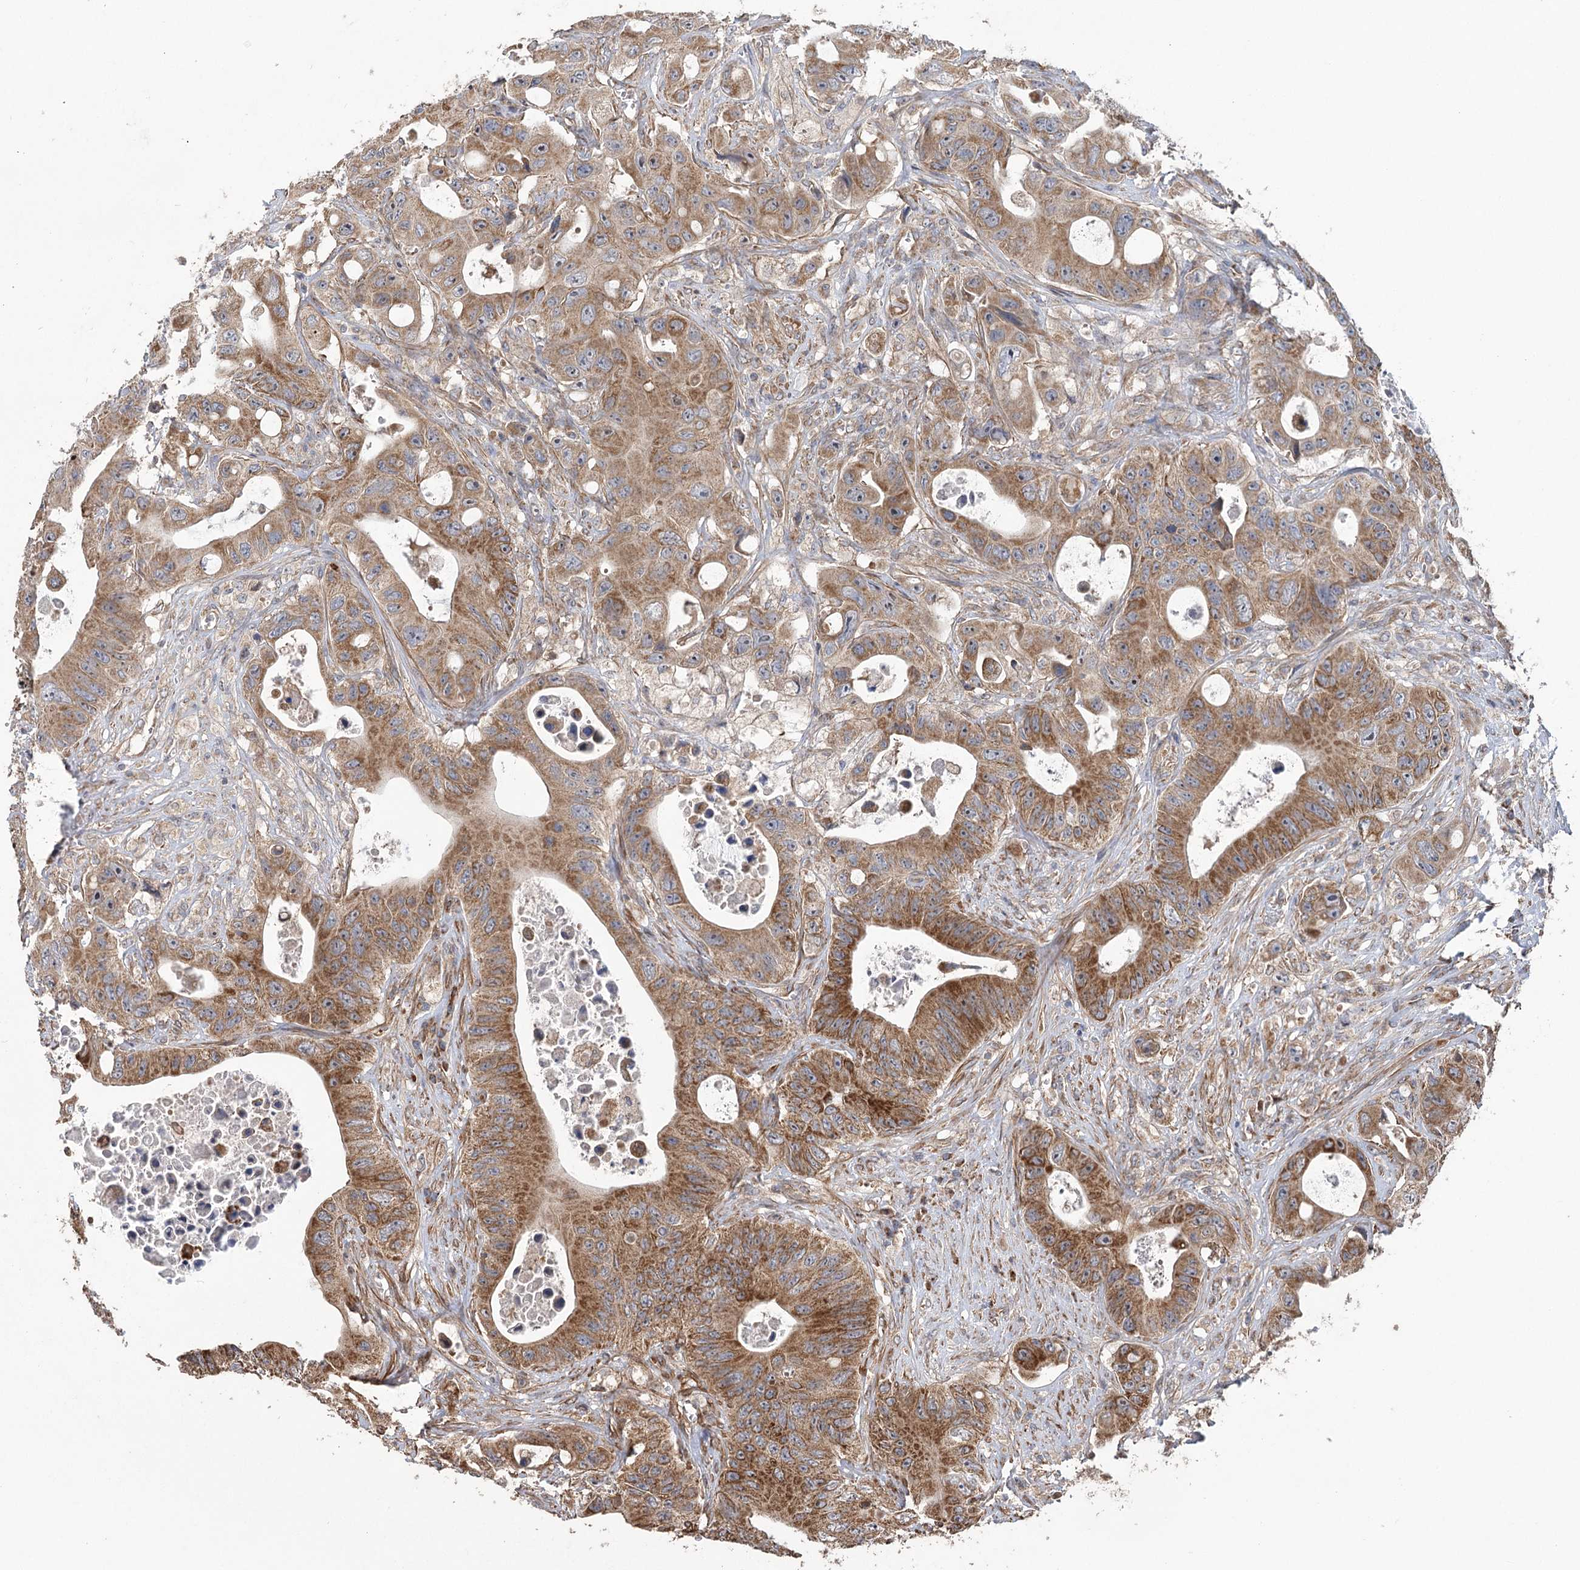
{"staining": {"intensity": "moderate", "quantity": ">75%", "location": "cytoplasmic/membranous"}, "tissue": "colorectal cancer", "cell_type": "Tumor cells", "image_type": "cancer", "snomed": [{"axis": "morphology", "description": "Adenocarcinoma, NOS"}, {"axis": "topography", "description": "Colon"}], "caption": "High-power microscopy captured an immunohistochemistry histopathology image of colorectal cancer (adenocarcinoma), revealing moderate cytoplasmic/membranous positivity in about >75% of tumor cells.", "gene": "RWDD4", "patient": {"sex": "female", "age": 46}}